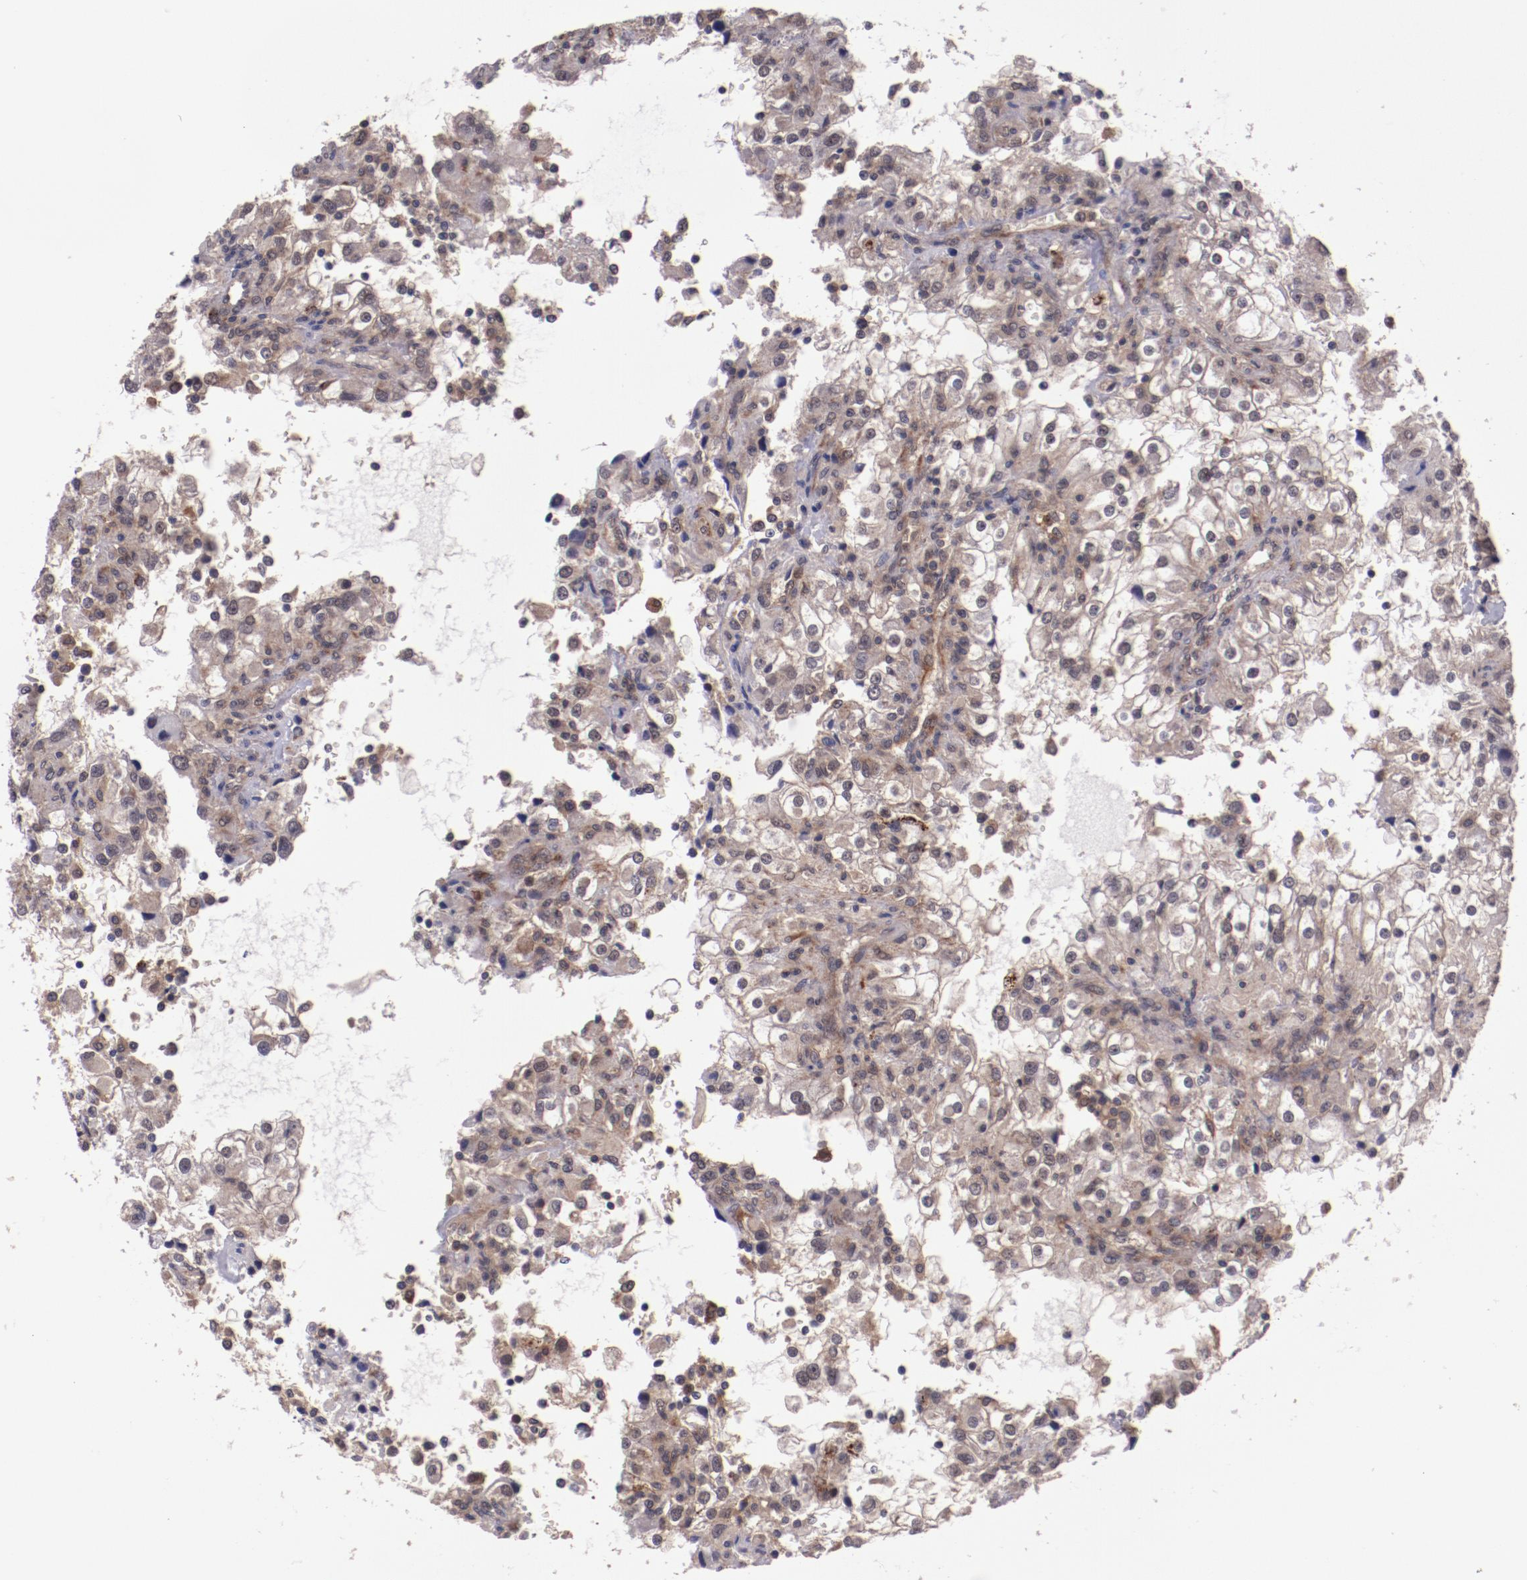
{"staining": {"intensity": "weak", "quantity": ">75%", "location": "cytoplasmic/membranous"}, "tissue": "renal cancer", "cell_type": "Tumor cells", "image_type": "cancer", "snomed": [{"axis": "morphology", "description": "Adenocarcinoma, NOS"}, {"axis": "topography", "description": "Kidney"}], "caption": "Adenocarcinoma (renal) tissue demonstrates weak cytoplasmic/membranous staining in about >75% of tumor cells, visualized by immunohistochemistry.", "gene": "FTSJ1", "patient": {"sex": "female", "age": 52}}